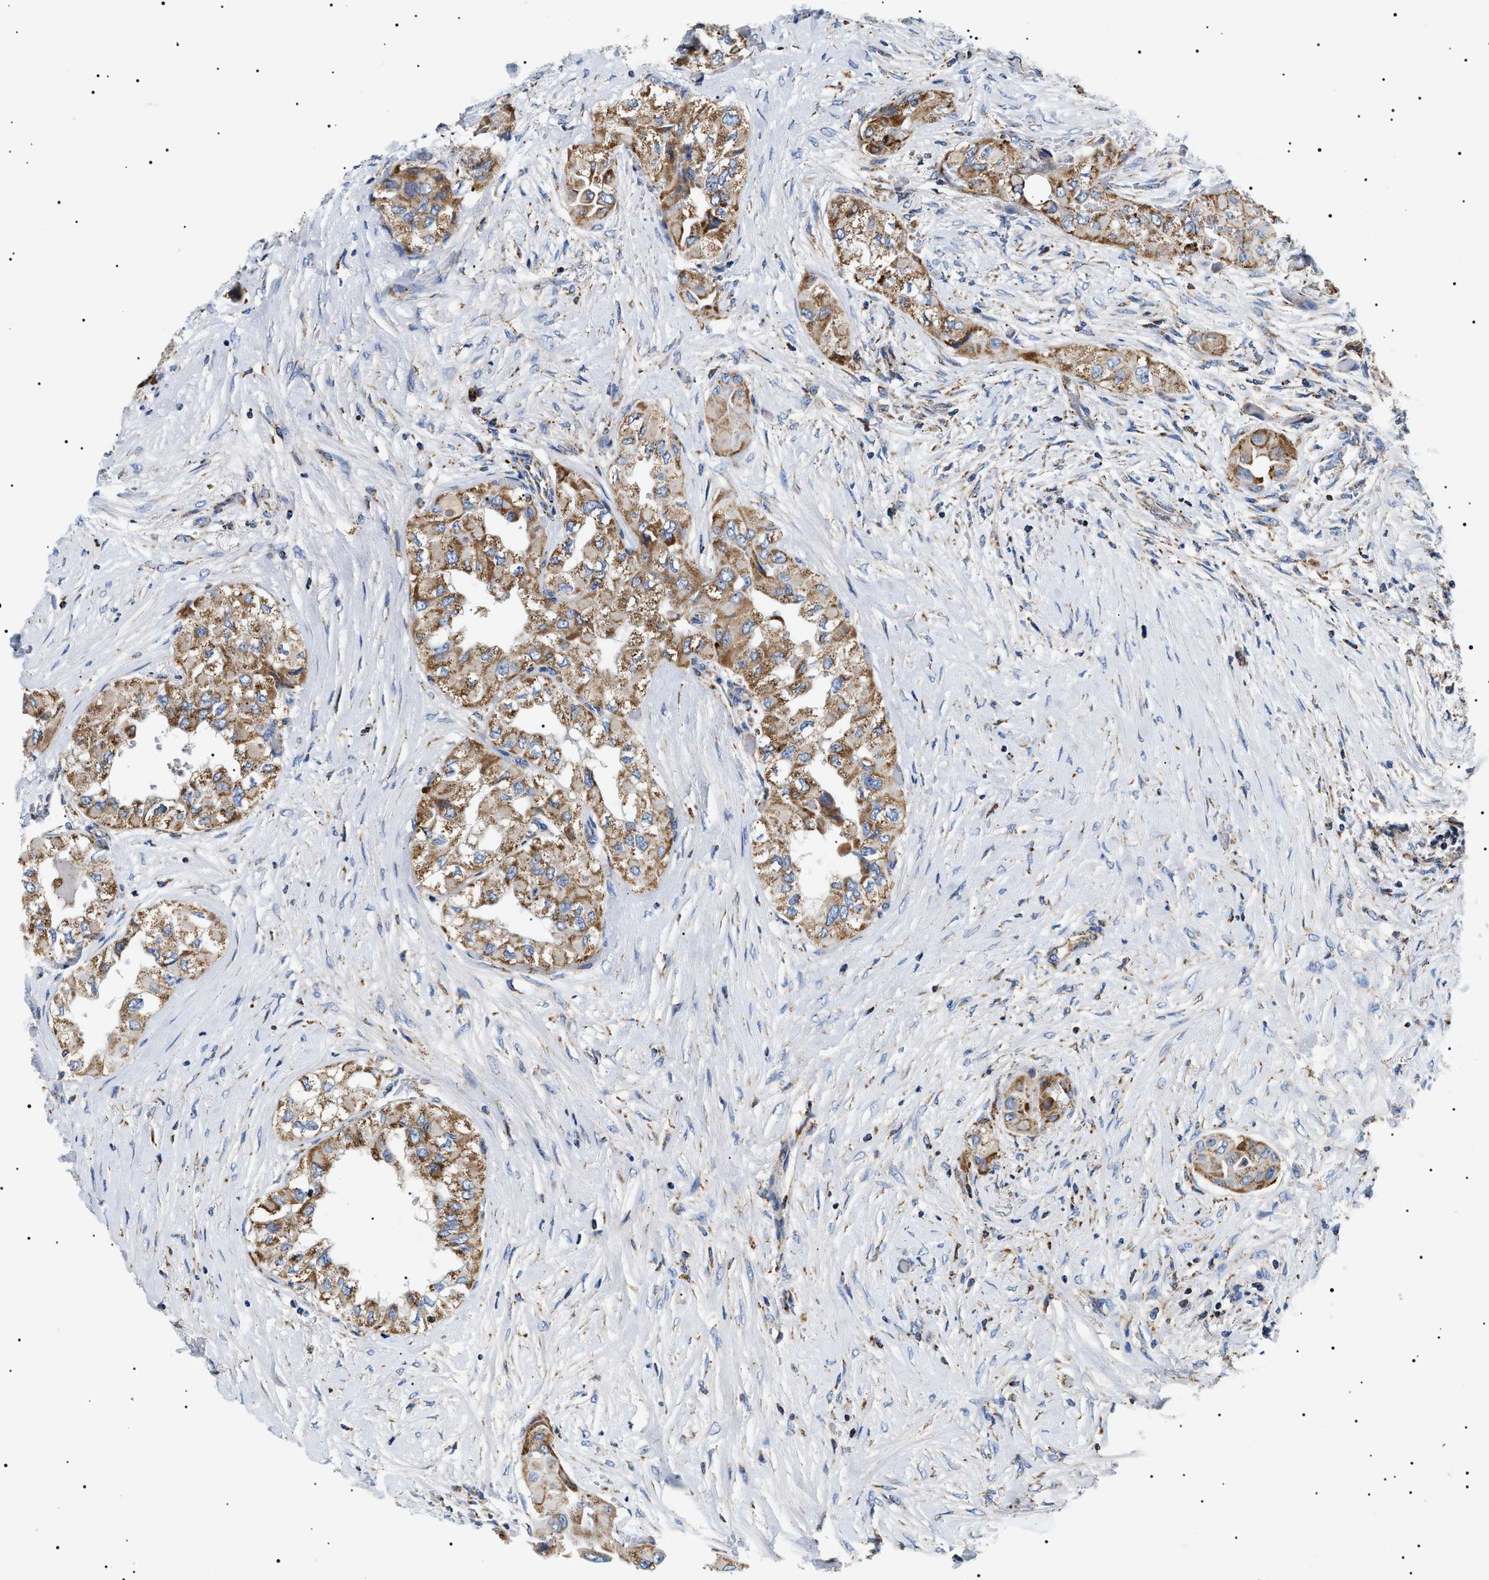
{"staining": {"intensity": "moderate", "quantity": ">75%", "location": "cytoplasmic/membranous"}, "tissue": "thyroid cancer", "cell_type": "Tumor cells", "image_type": "cancer", "snomed": [{"axis": "morphology", "description": "Papillary adenocarcinoma, NOS"}, {"axis": "topography", "description": "Thyroid gland"}], "caption": "Moderate cytoplasmic/membranous staining for a protein is identified in approximately >75% of tumor cells of thyroid papillary adenocarcinoma using immunohistochemistry (IHC).", "gene": "OXSM", "patient": {"sex": "female", "age": 59}}